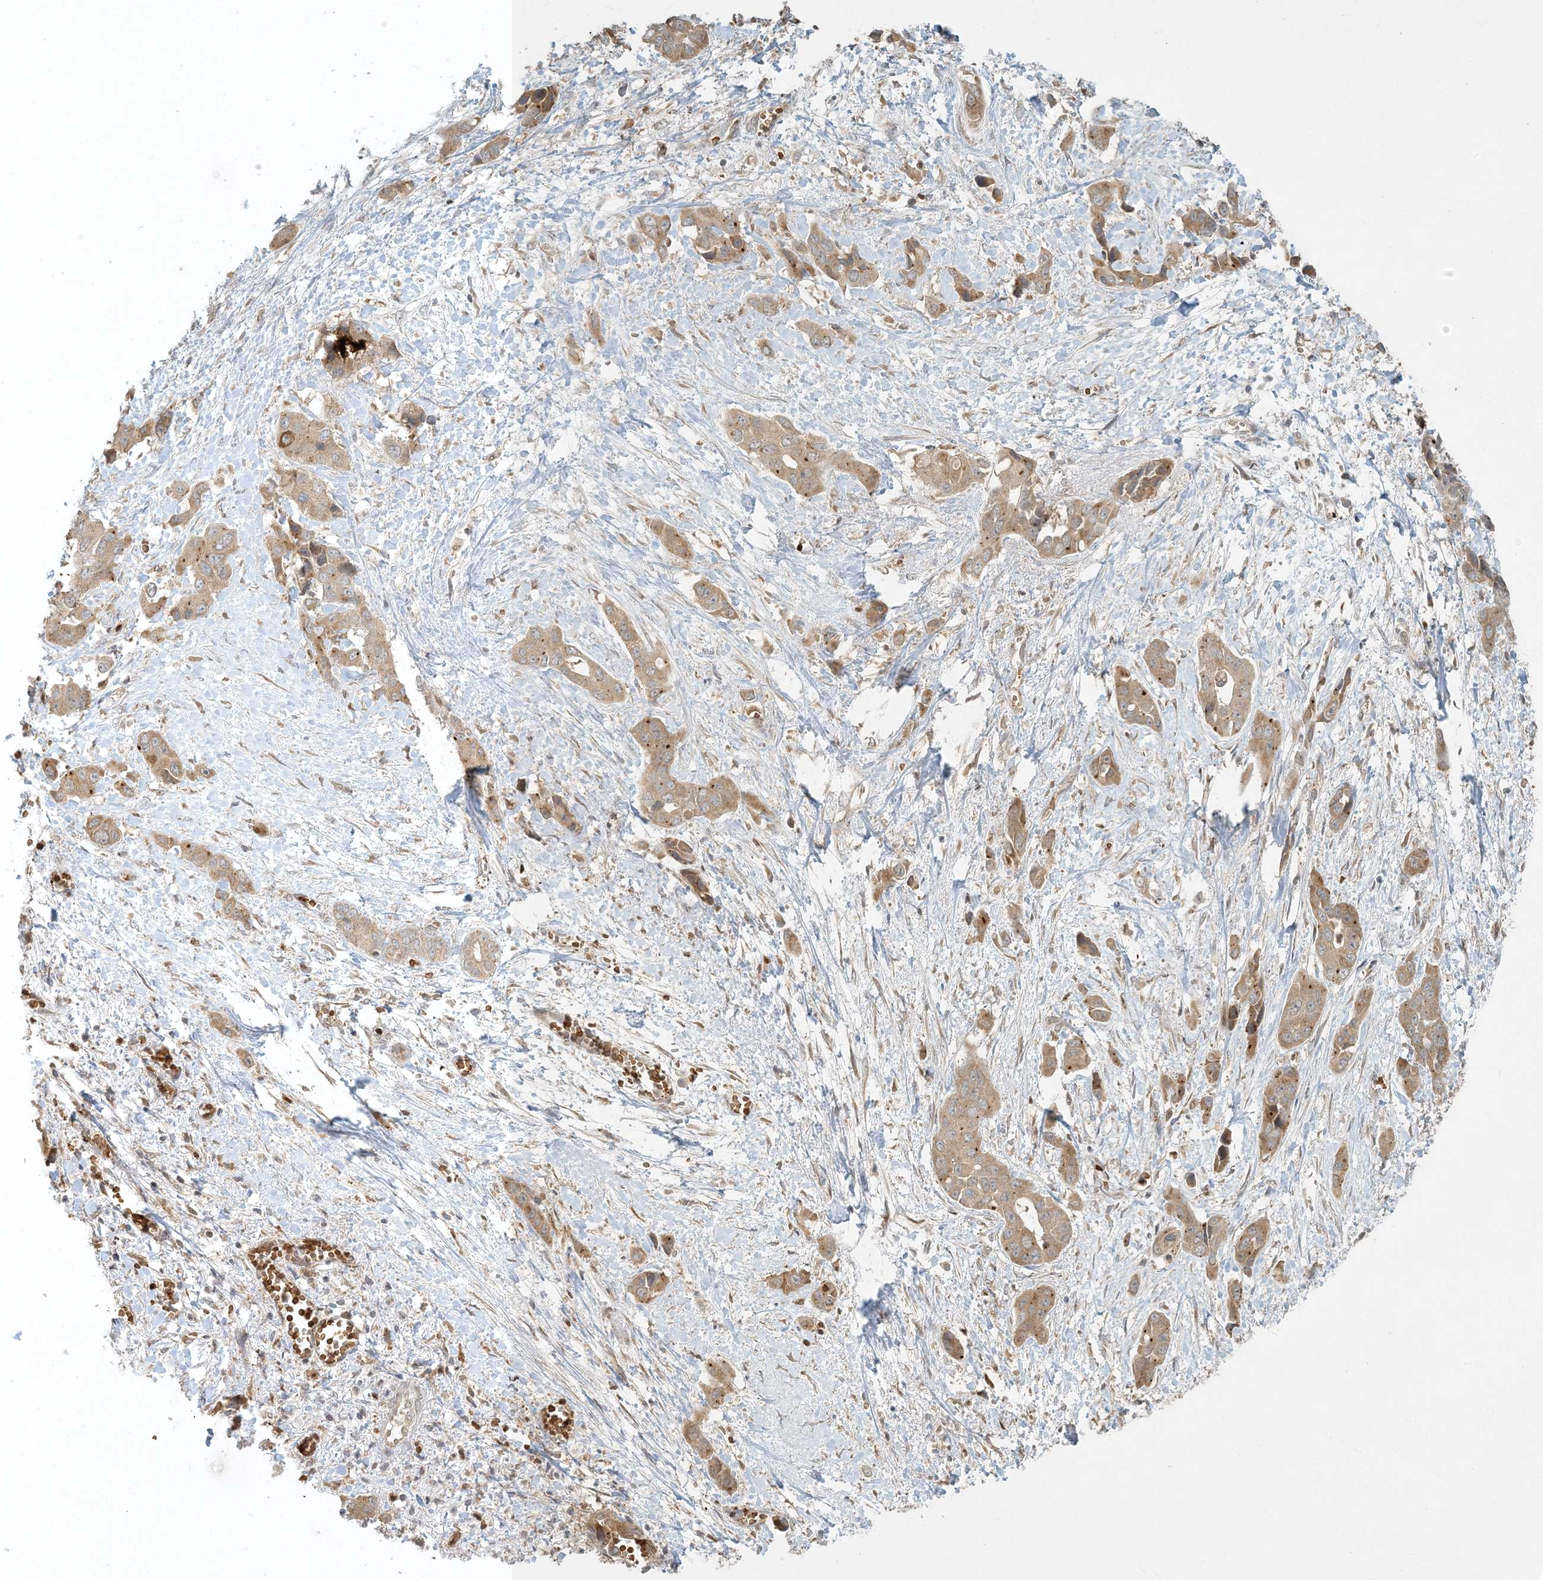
{"staining": {"intensity": "weak", "quantity": ">75%", "location": "cytoplasmic/membranous"}, "tissue": "liver cancer", "cell_type": "Tumor cells", "image_type": "cancer", "snomed": [{"axis": "morphology", "description": "Cholangiocarcinoma"}, {"axis": "topography", "description": "Liver"}], "caption": "Immunohistochemical staining of human liver cancer (cholangiocarcinoma) demonstrates low levels of weak cytoplasmic/membranous positivity in about >75% of tumor cells.", "gene": "CTDNEP1", "patient": {"sex": "female", "age": 52}}